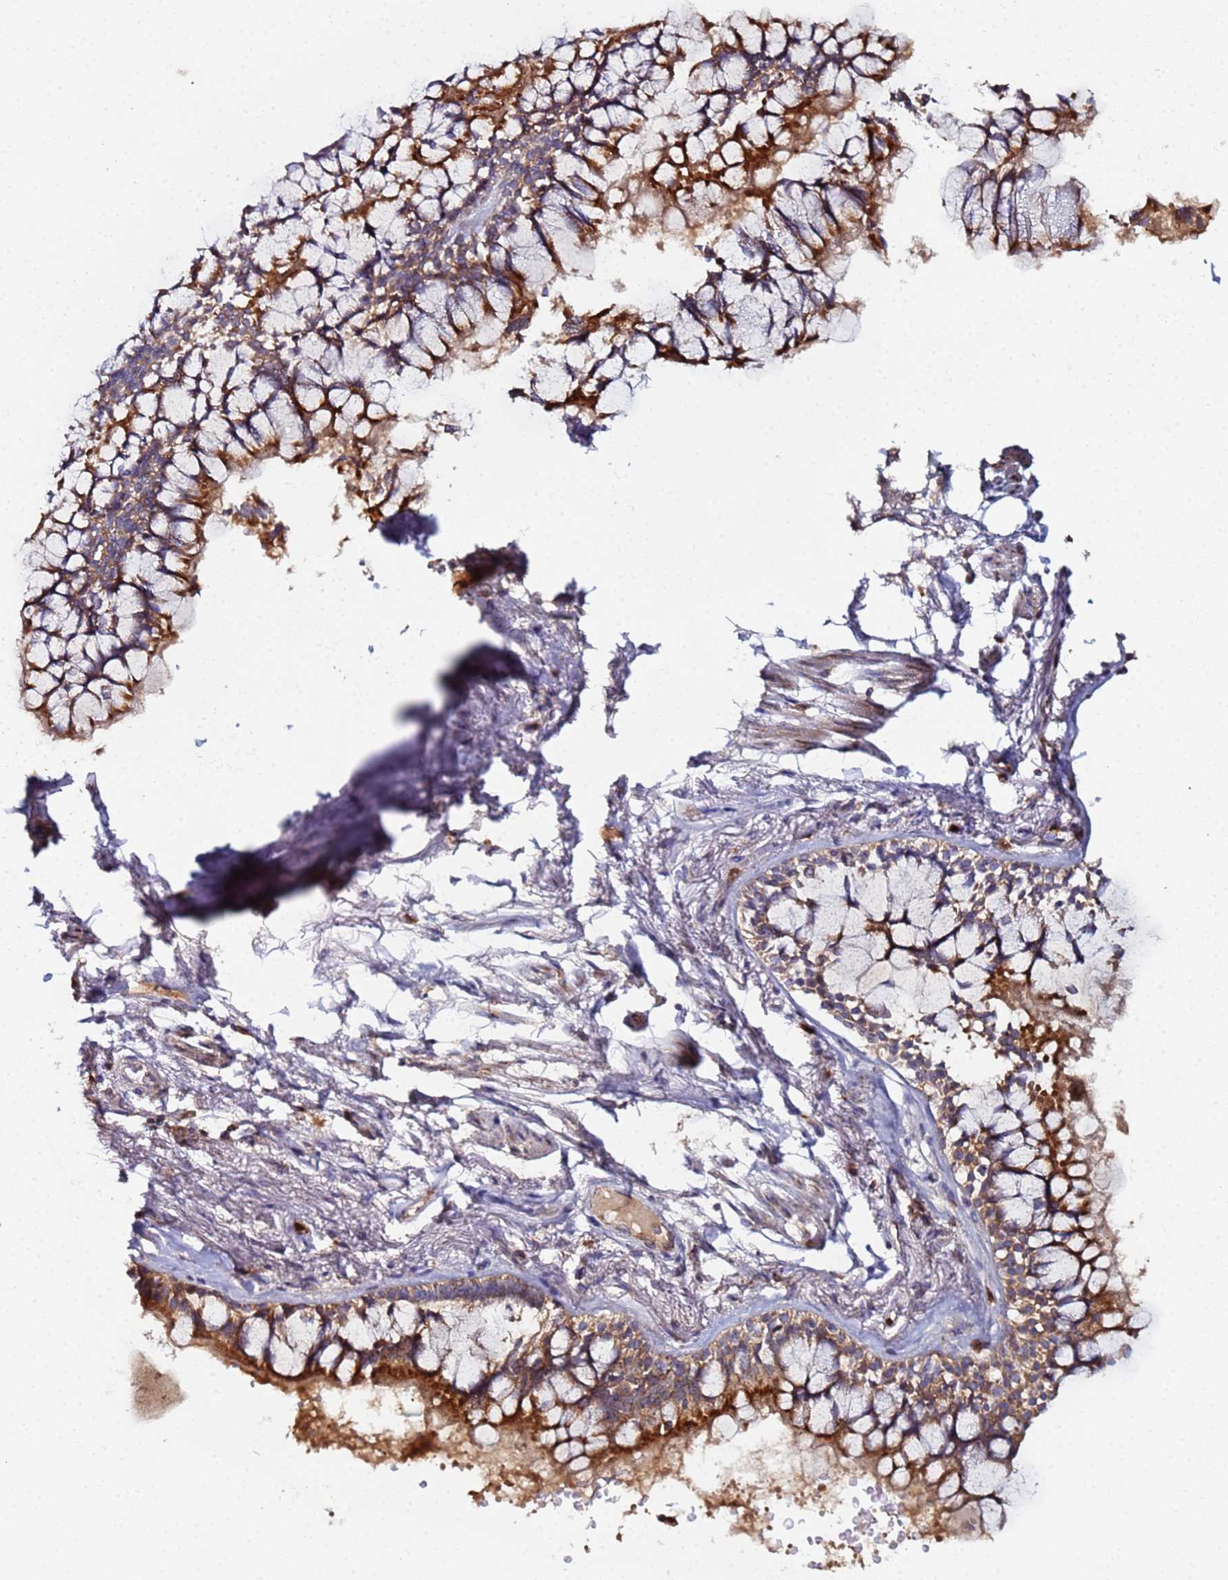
{"staining": {"intensity": "moderate", "quantity": ">75%", "location": "cytoplasmic/membranous"}, "tissue": "bronchus", "cell_type": "Respiratory epithelial cells", "image_type": "normal", "snomed": [{"axis": "morphology", "description": "Normal tissue, NOS"}, {"axis": "topography", "description": "Bronchus"}], "caption": "There is medium levels of moderate cytoplasmic/membranous staining in respiratory epithelial cells of normal bronchus, as demonstrated by immunohistochemical staining (brown color).", "gene": "CCDC127", "patient": {"sex": "male", "age": 70}}